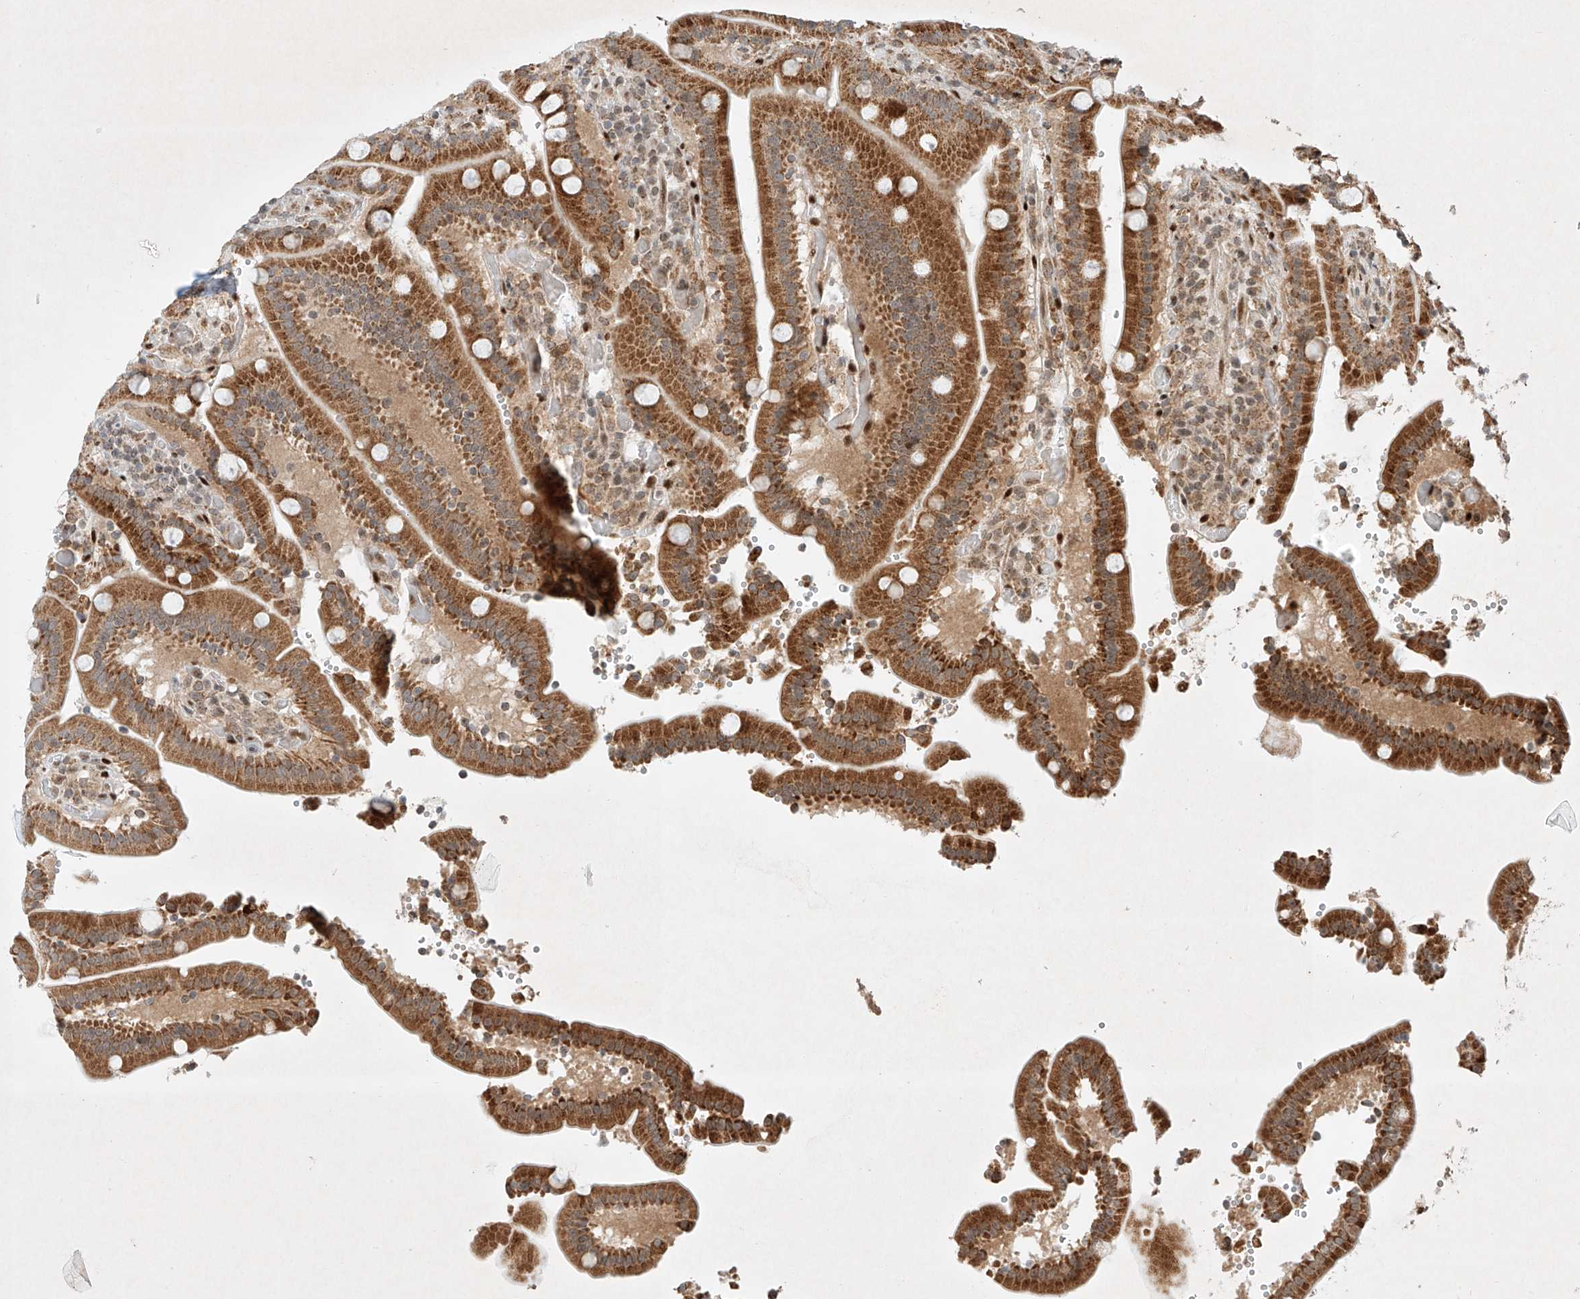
{"staining": {"intensity": "strong", "quantity": ">75%", "location": "cytoplasmic/membranous"}, "tissue": "duodenum", "cell_type": "Glandular cells", "image_type": "normal", "snomed": [{"axis": "morphology", "description": "Normal tissue, NOS"}, {"axis": "topography", "description": "Duodenum"}], "caption": "This image displays IHC staining of unremarkable human duodenum, with high strong cytoplasmic/membranous staining in approximately >75% of glandular cells.", "gene": "EPG5", "patient": {"sex": "female", "age": 62}}